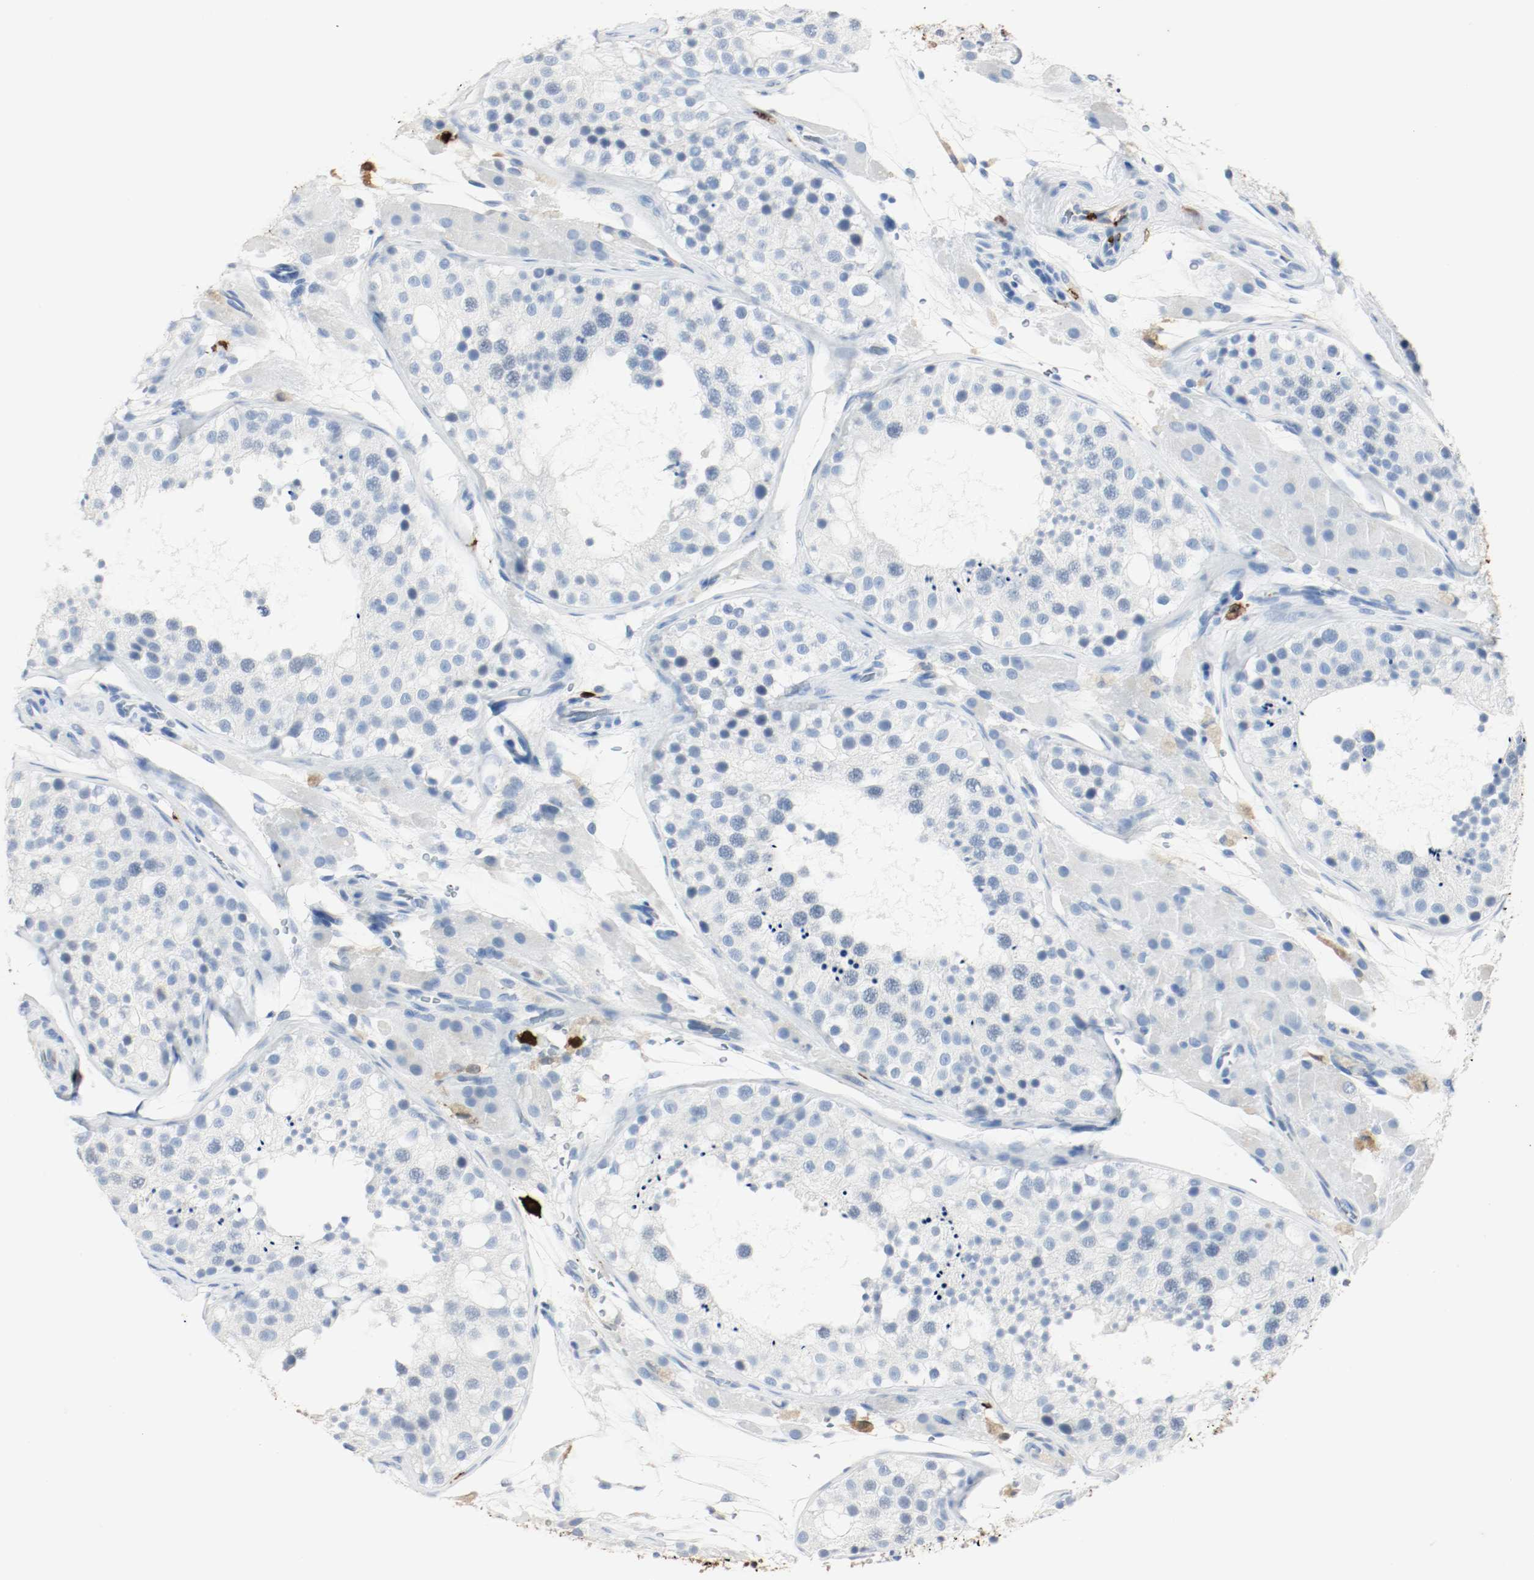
{"staining": {"intensity": "negative", "quantity": "none", "location": "none"}, "tissue": "testis", "cell_type": "Cells in seminiferous ducts", "image_type": "normal", "snomed": [{"axis": "morphology", "description": "Normal tissue, NOS"}, {"axis": "topography", "description": "Testis"}], "caption": "This is an IHC histopathology image of normal human testis. There is no positivity in cells in seminiferous ducts.", "gene": "S100A9", "patient": {"sex": "male", "age": 26}}